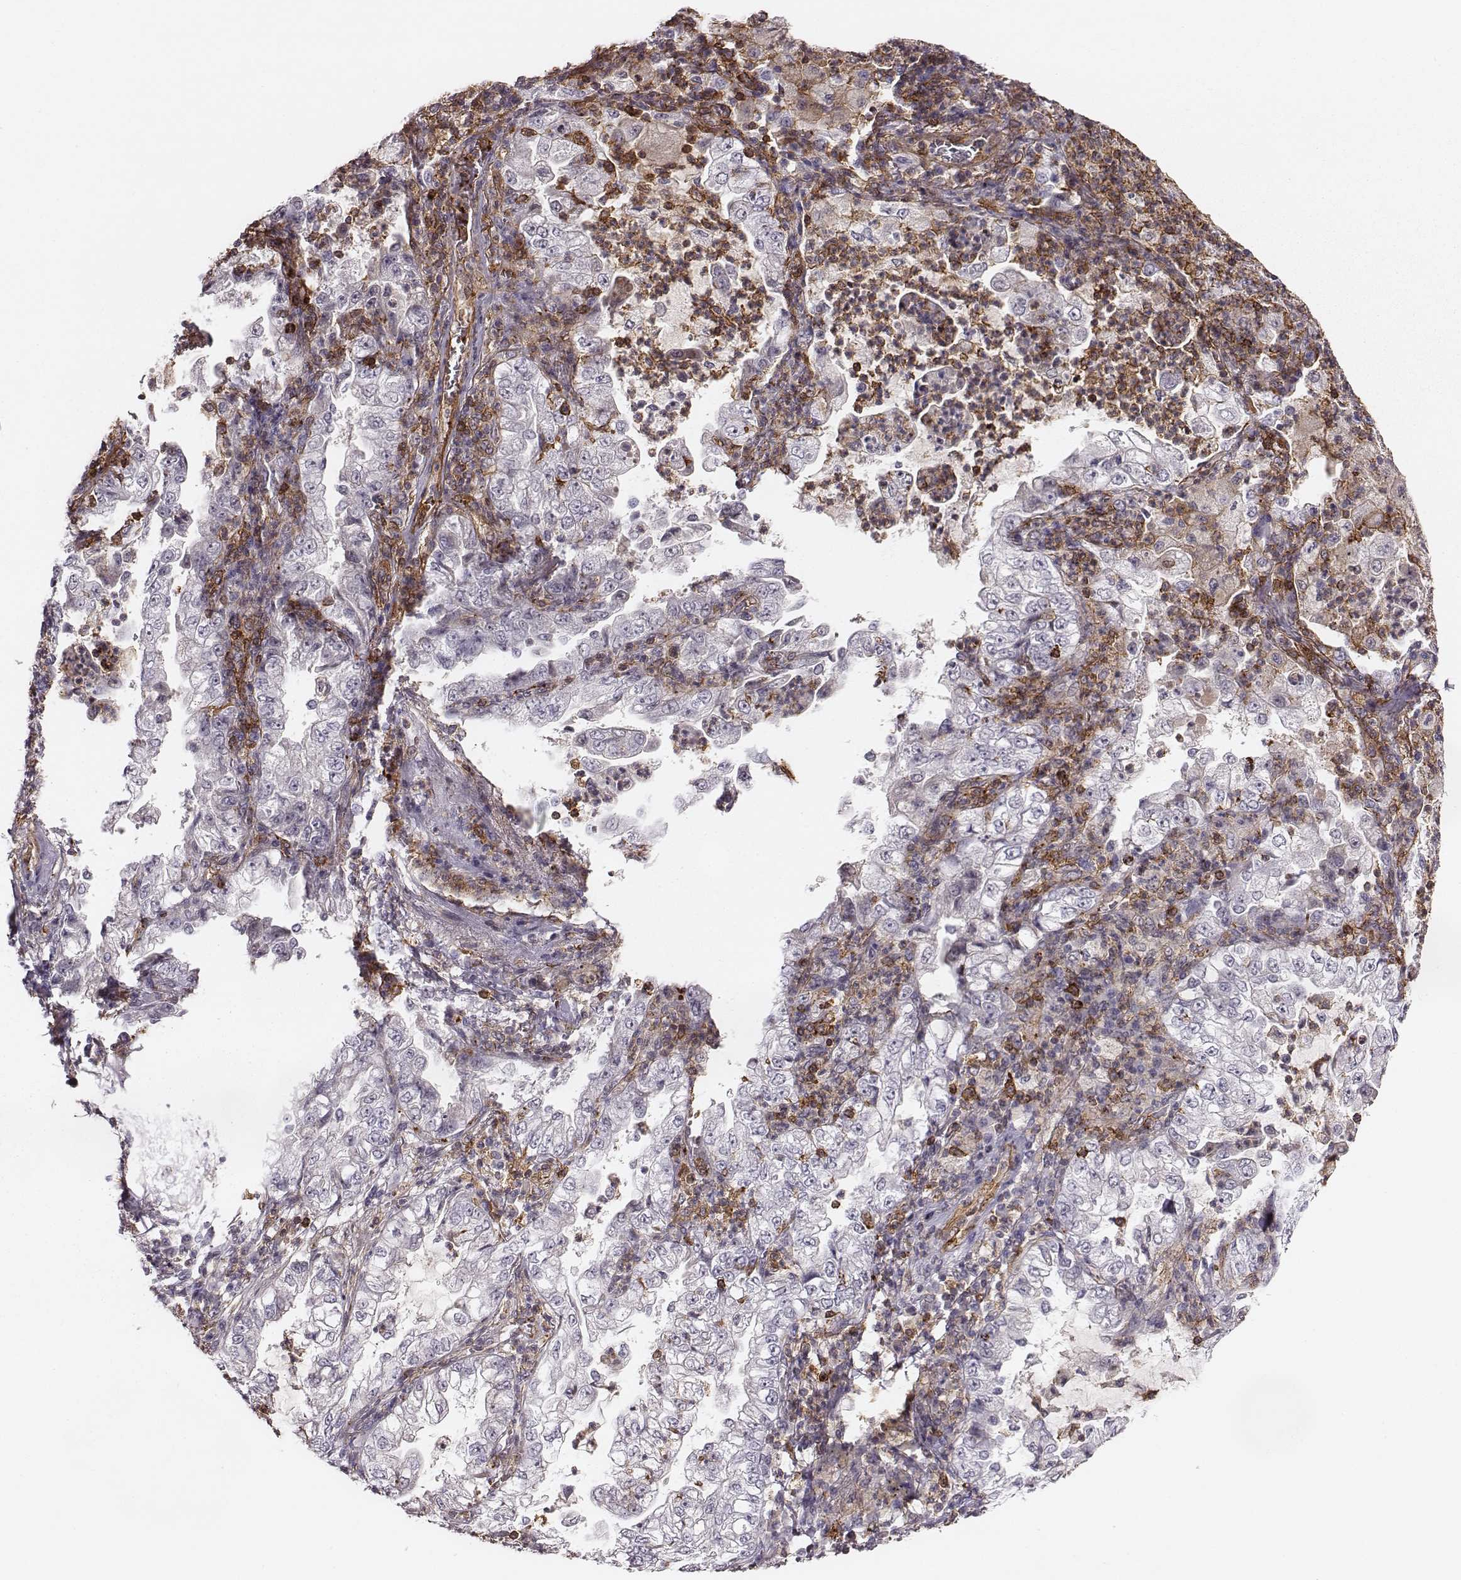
{"staining": {"intensity": "negative", "quantity": "none", "location": "none"}, "tissue": "lung cancer", "cell_type": "Tumor cells", "image_type": "cancer", "snomed": [{"axis": "morphology", "description": "Adenocarcinoma, NOS"}, {"axis": "topography", "description": "Lung"}], "caption": "This is an immunohistochemistry image of human lung cancer (adenocarcinoma). There is no staining in tumor cells.", "gene": "ZYX", "patient": {"sex": "female", "age": 73}}